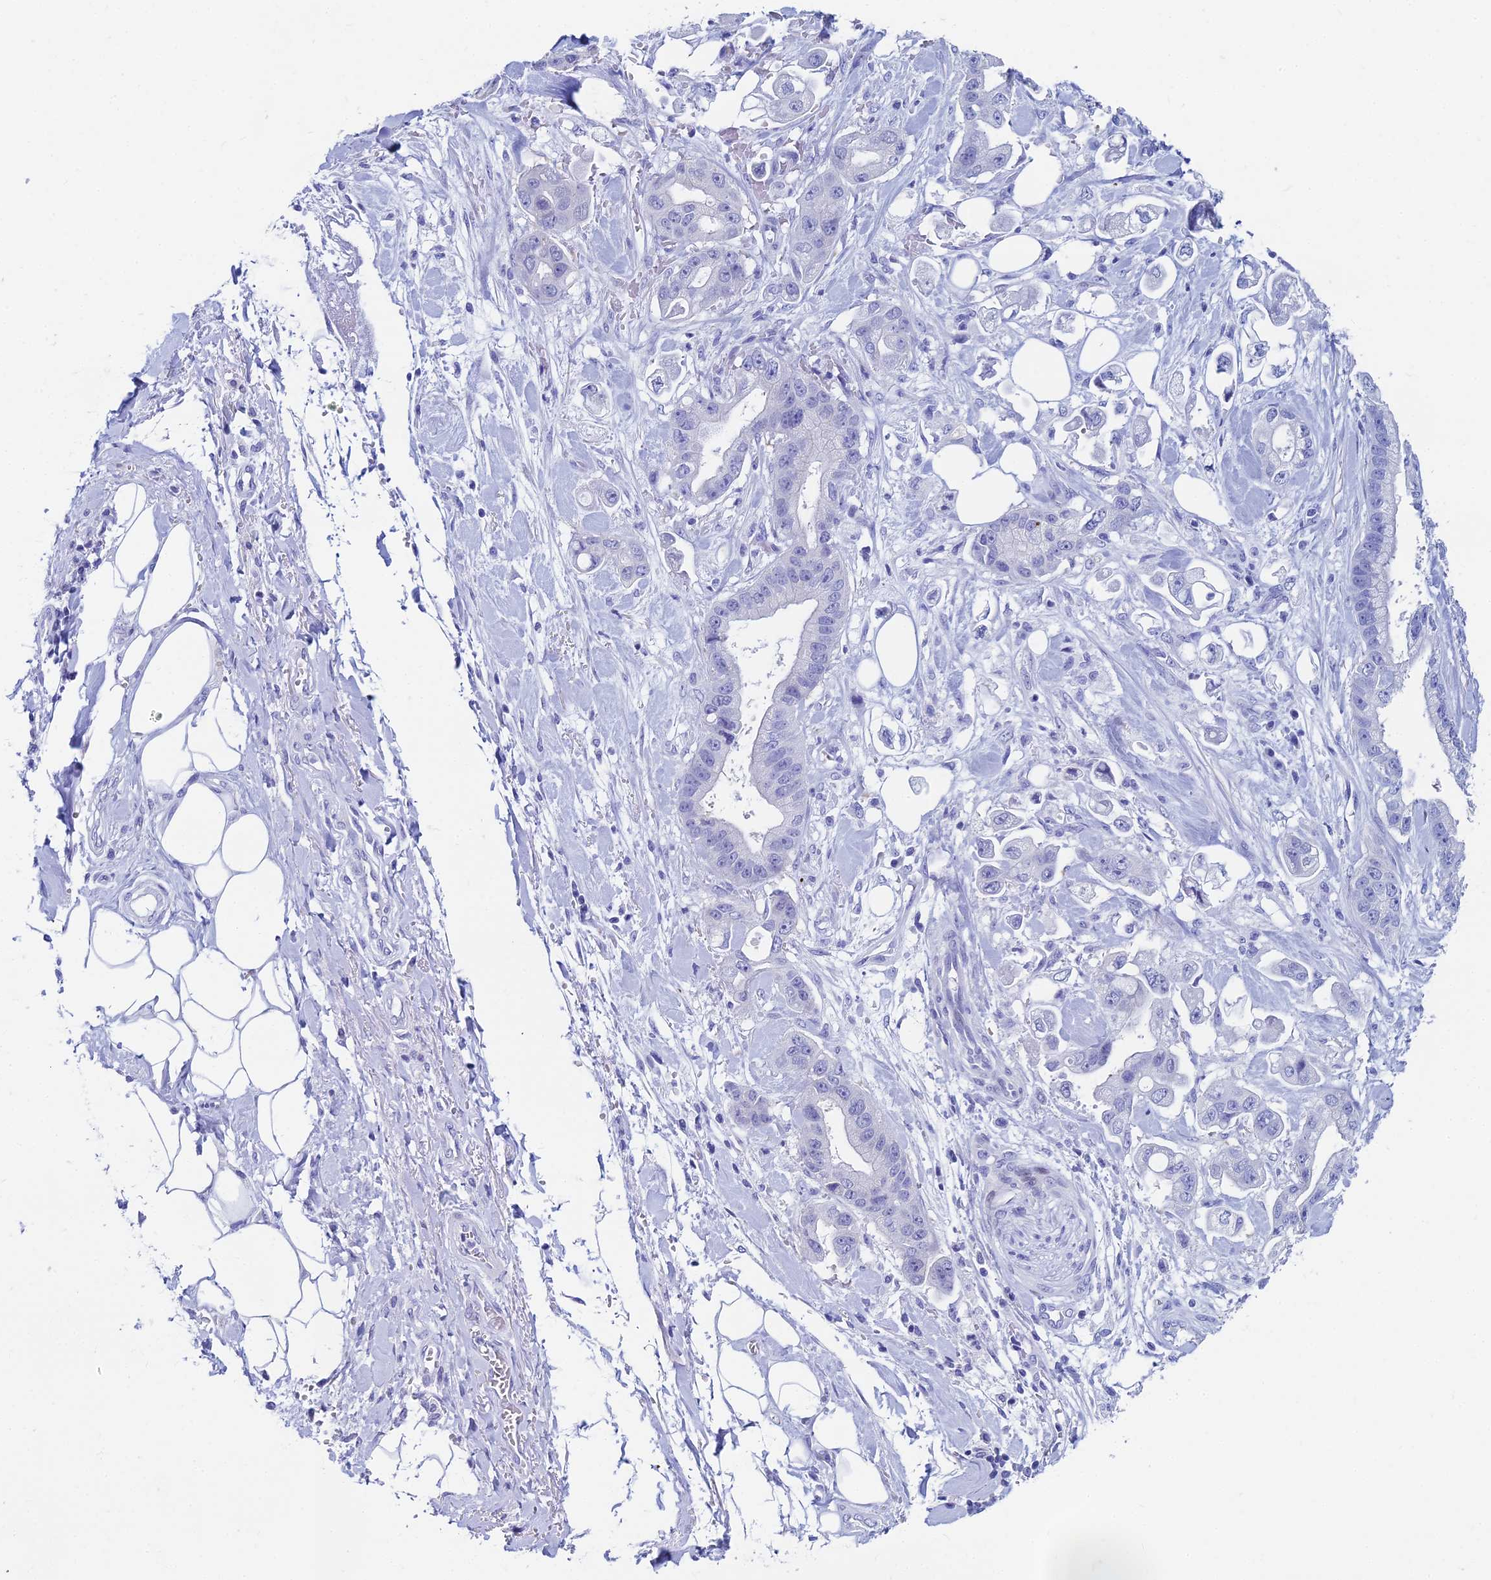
{"staining": {"intensity": "negative", "quantity": "none", "location": "none"}, "tissue": "stomach cancer", "cell_type": "Tumor cells", "image_type": "cancer", "snomed": [{"axis": "morphology", "description": "Adenocarcinoma, NOS"}, {"axis": "topography", "description": "Stomach"}], "caption": "Human stomach cancer (adenocarcinoma) stained for a protein using IHC demonstrates no expression in tumor cells.", "gene": "HSPA1L", "patient": {"sex": "male", "age": 62}}